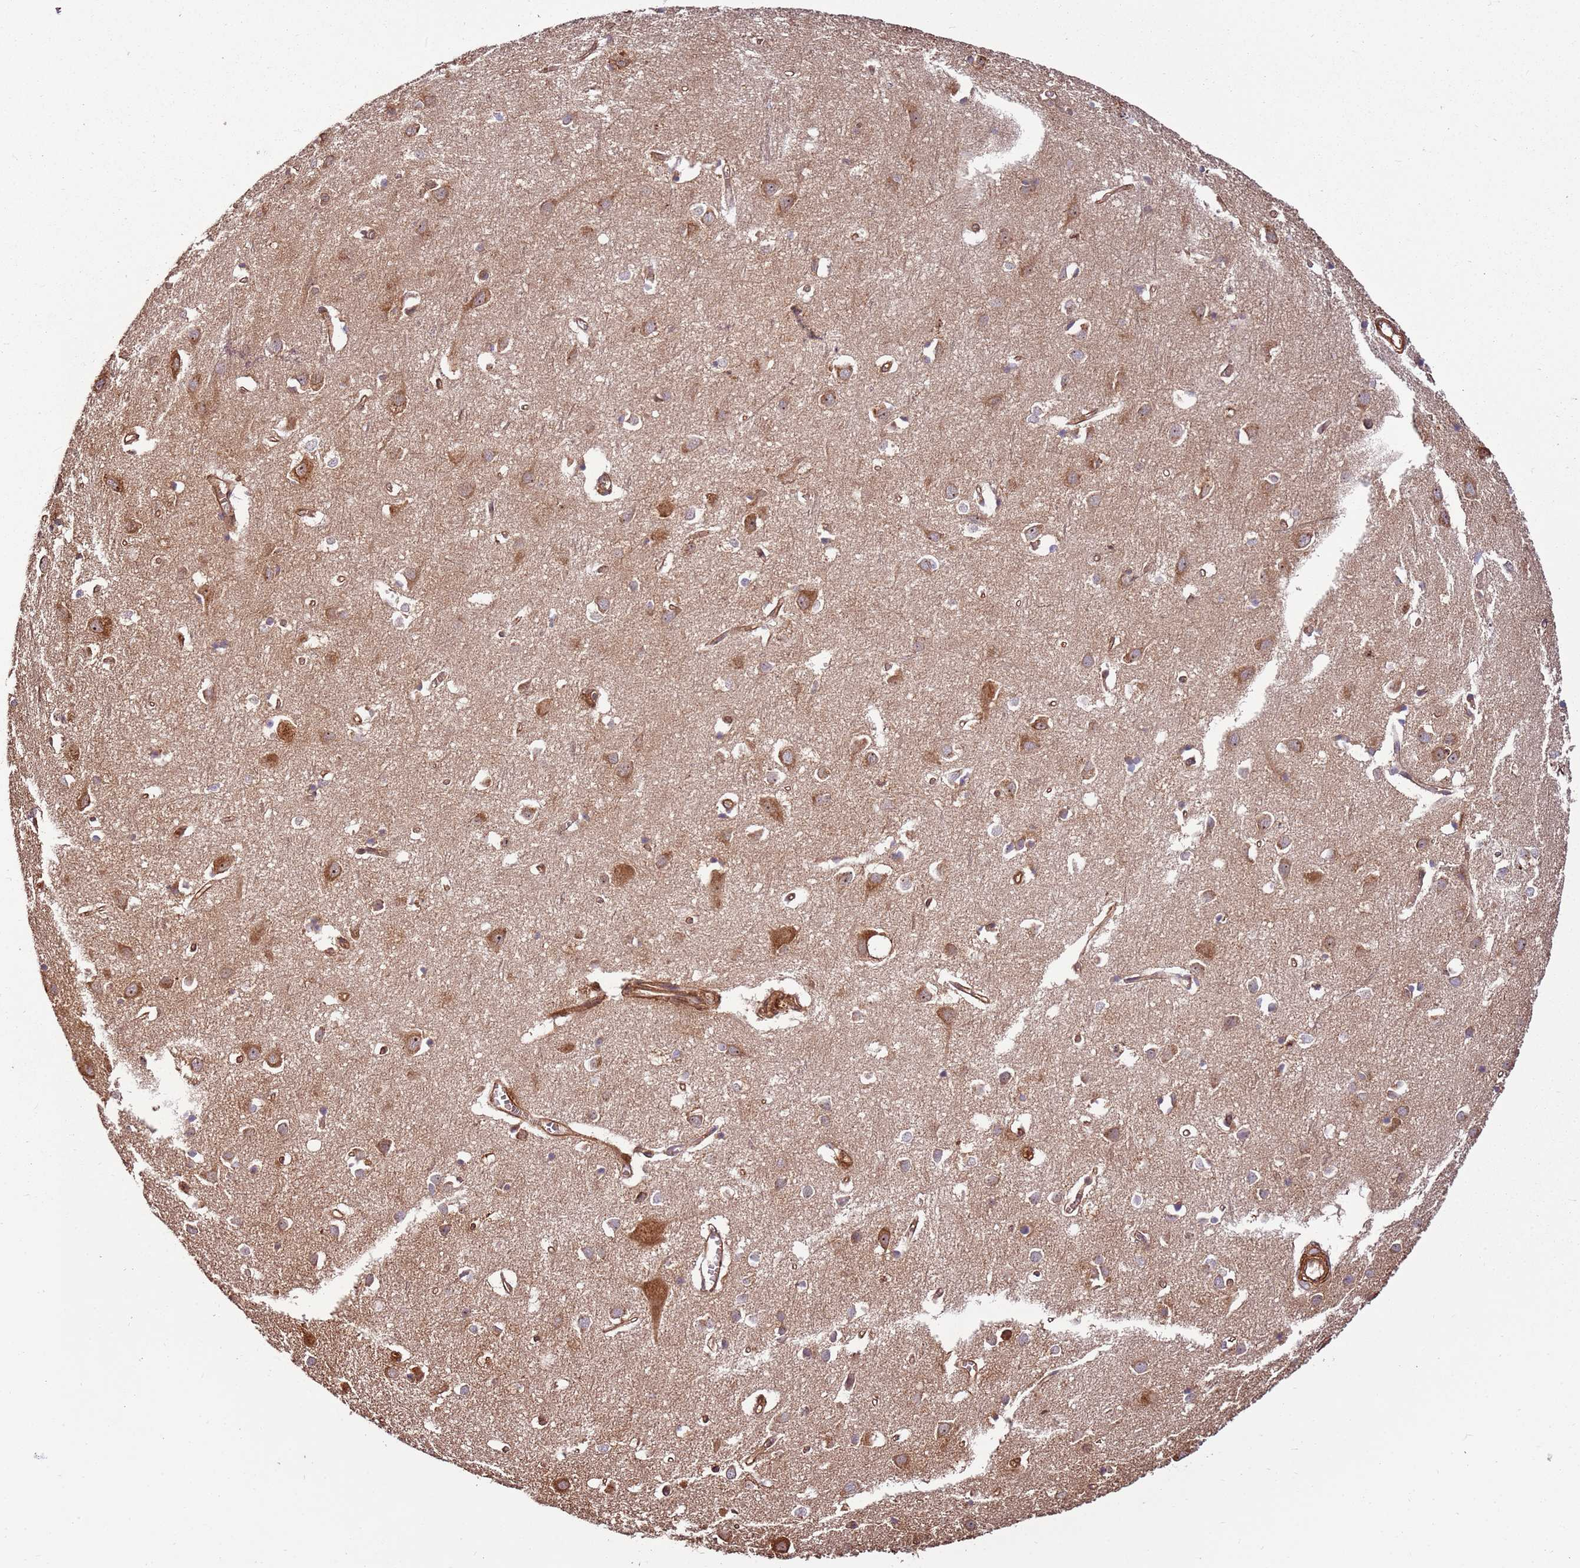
{"staining": {"intensity": "moderate", "quantity": ">75%", "location": "cytoplasmic/membranous"}, "tissue": "cerebral cortex", "cell_type": "Endothelial cells", "image_type": "normal", "snomed": [{"axis": "morphology", "description": "Normal tissue, NOS"}, {"axis": "topography", "description": "Cerebral cortex"}], "caption": "A high-resolution photomicrograph shows immunohistochemistry (IHC) staining of benign cerebral cortex, which shows moderate cytoplasmic/membranous positivity in approximately >75% of endothelial cells.", "gene": "ACVR2A", "patient": {"sex": "female", "age": 64}}